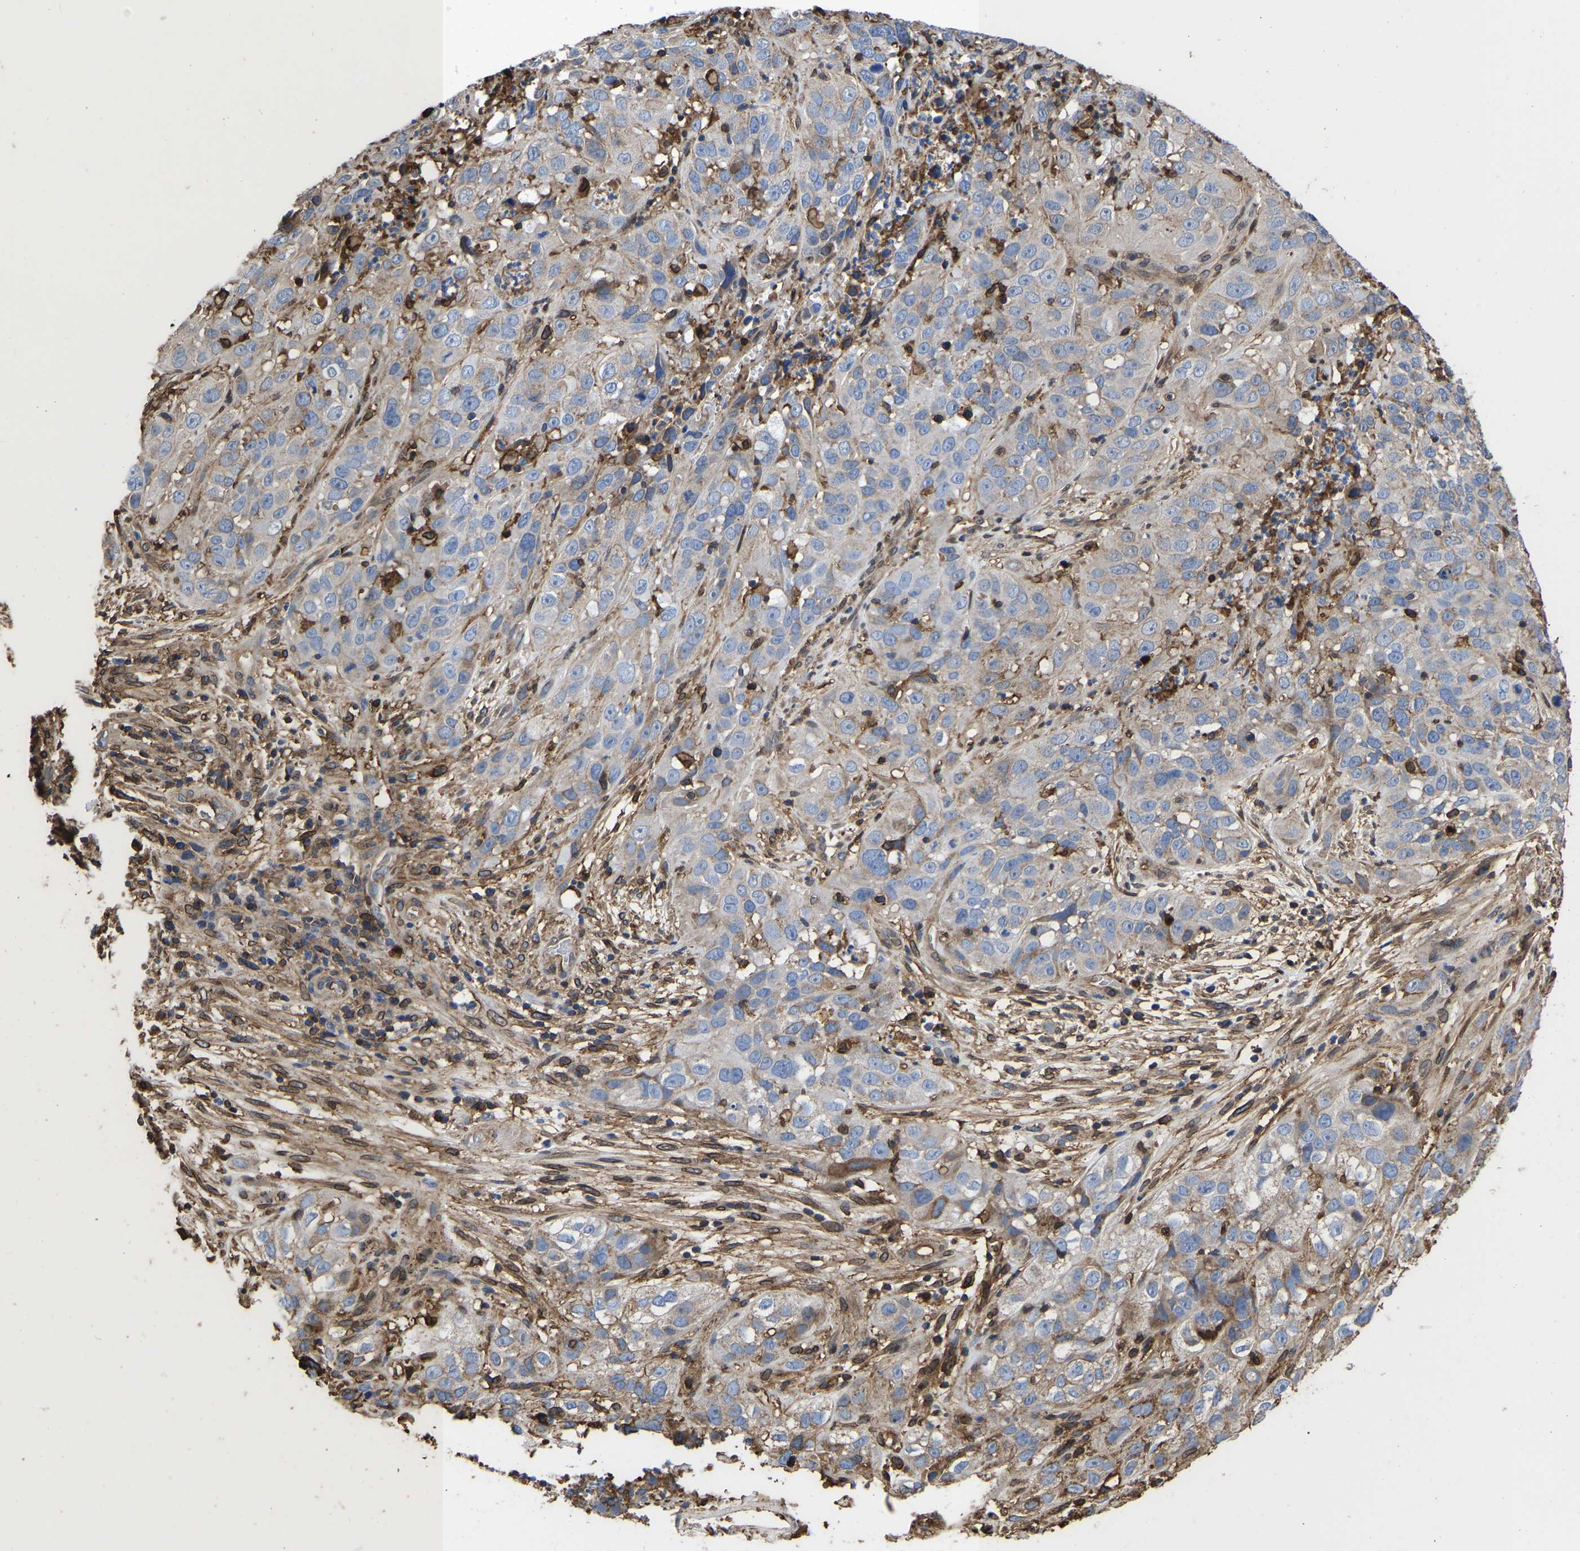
{"staining": {"intensity": "negative", "quantity": "none", "location": "none"}, "tissue": "cervical cancer", "cell_type": "Tumor cells", "image_type": "cancer", "snomed": [{"axis": "morphology", "description": "Squamous cell carcinoma, NOS"}, {"axis": "topography", "description": "Cervix"}], "caption": "Photomicrograph shows no significant protein expression in tumor cells of cervical cancer (squamous cell carcinoma).", "gene": "LIF", "patient": {"sex": "female", "age": 32}}